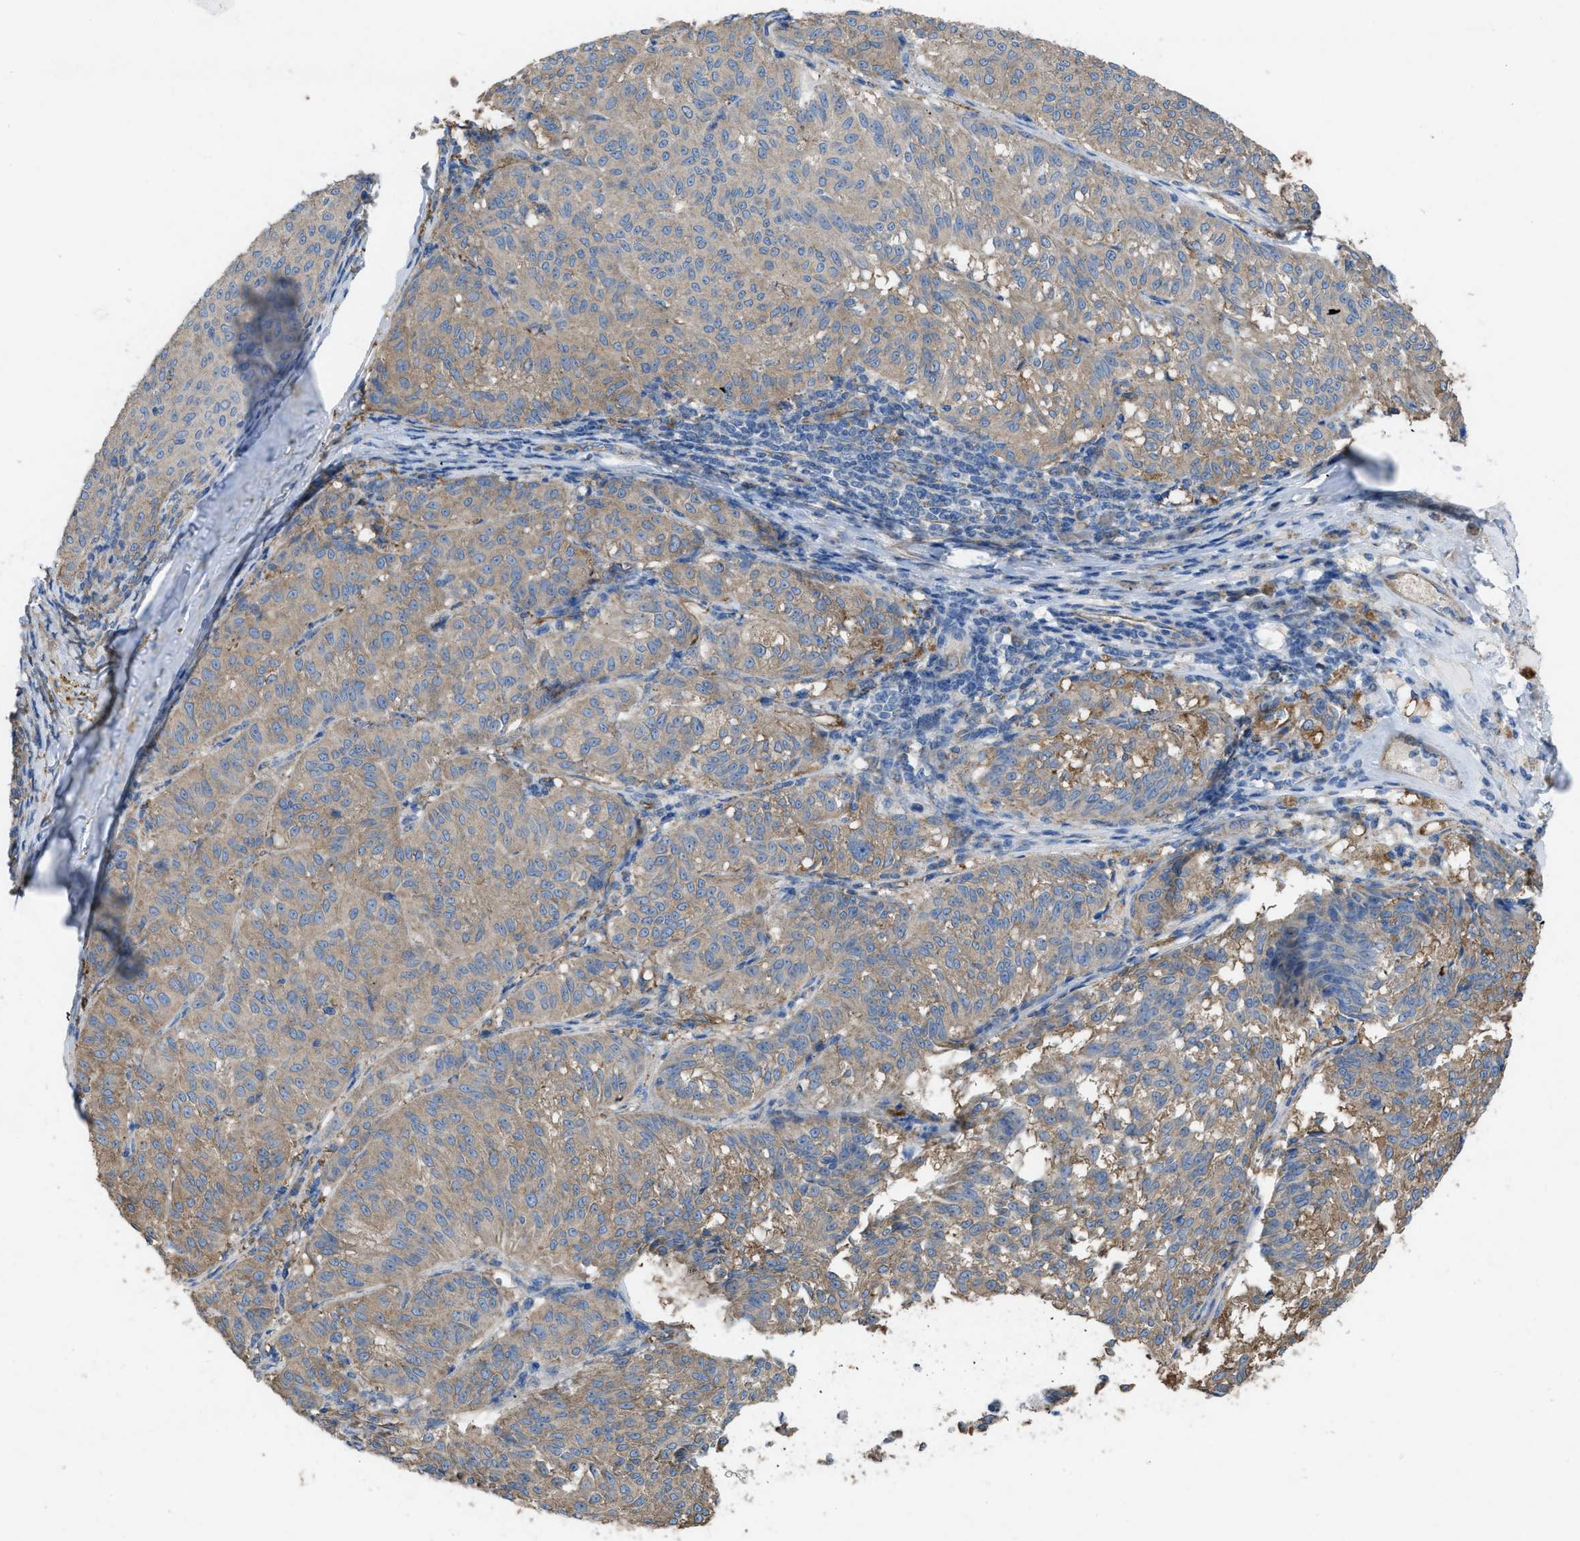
{"staining": {"intensity": "moderate", "quantity": "25%-75%", "location": "cytoplasmic/membranous"}, "tissue": "melanoma", "cell_type": "Tumor cells", "image_type": "cancer", "snomed": [{"axis": "morphology", "description": "Malignant melanoma, NOS"}, {"axis": "topography", "description": "Skin"}], "caption": "Malignant melanoma stained with a protein marker exhibits moderate staining in tumor cells.", "gene": "DOLPP1", "patient": {"sex": "female", "age": 72}}